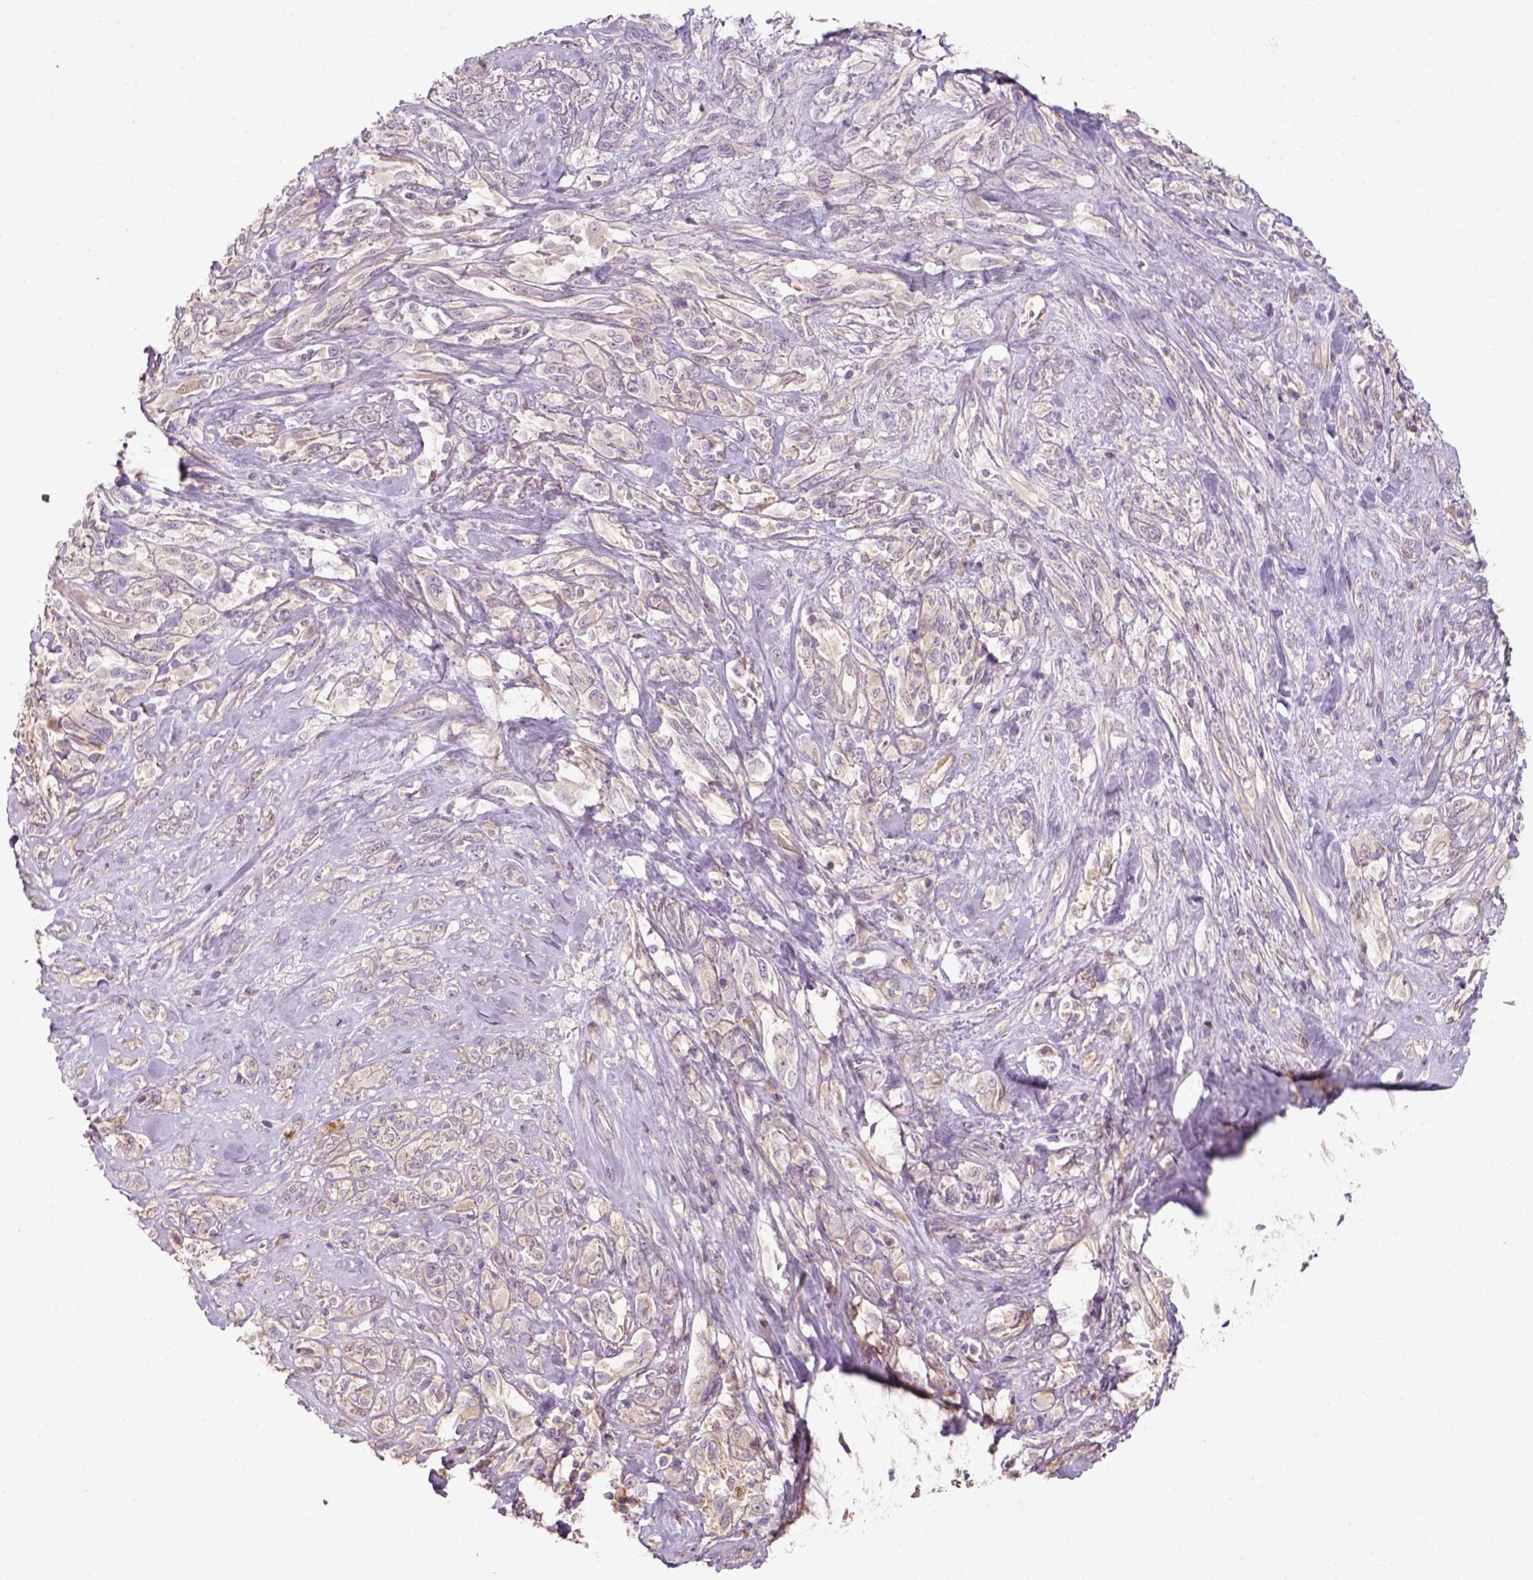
{"staining": {"intensity": "weak", "quantity": "<25%", "location": "cytoplasmic/membranous"}, "tissue": "melanoma", "cell_type": "Tumor cells", "image_type": "cancer", "snomed": [{"axis": "morphology", "description": "Malignant melanoma, NOS"}, {"axis": "topography", "description": "Skin"}], "caption": "DAB (3,3'-diaminobenzidine) immunohistochemical staining of human melanoma exhibits no significant expression in tumor cells.", "gene": "AQP9", "patient": {"sex": "female", "age": 91}}